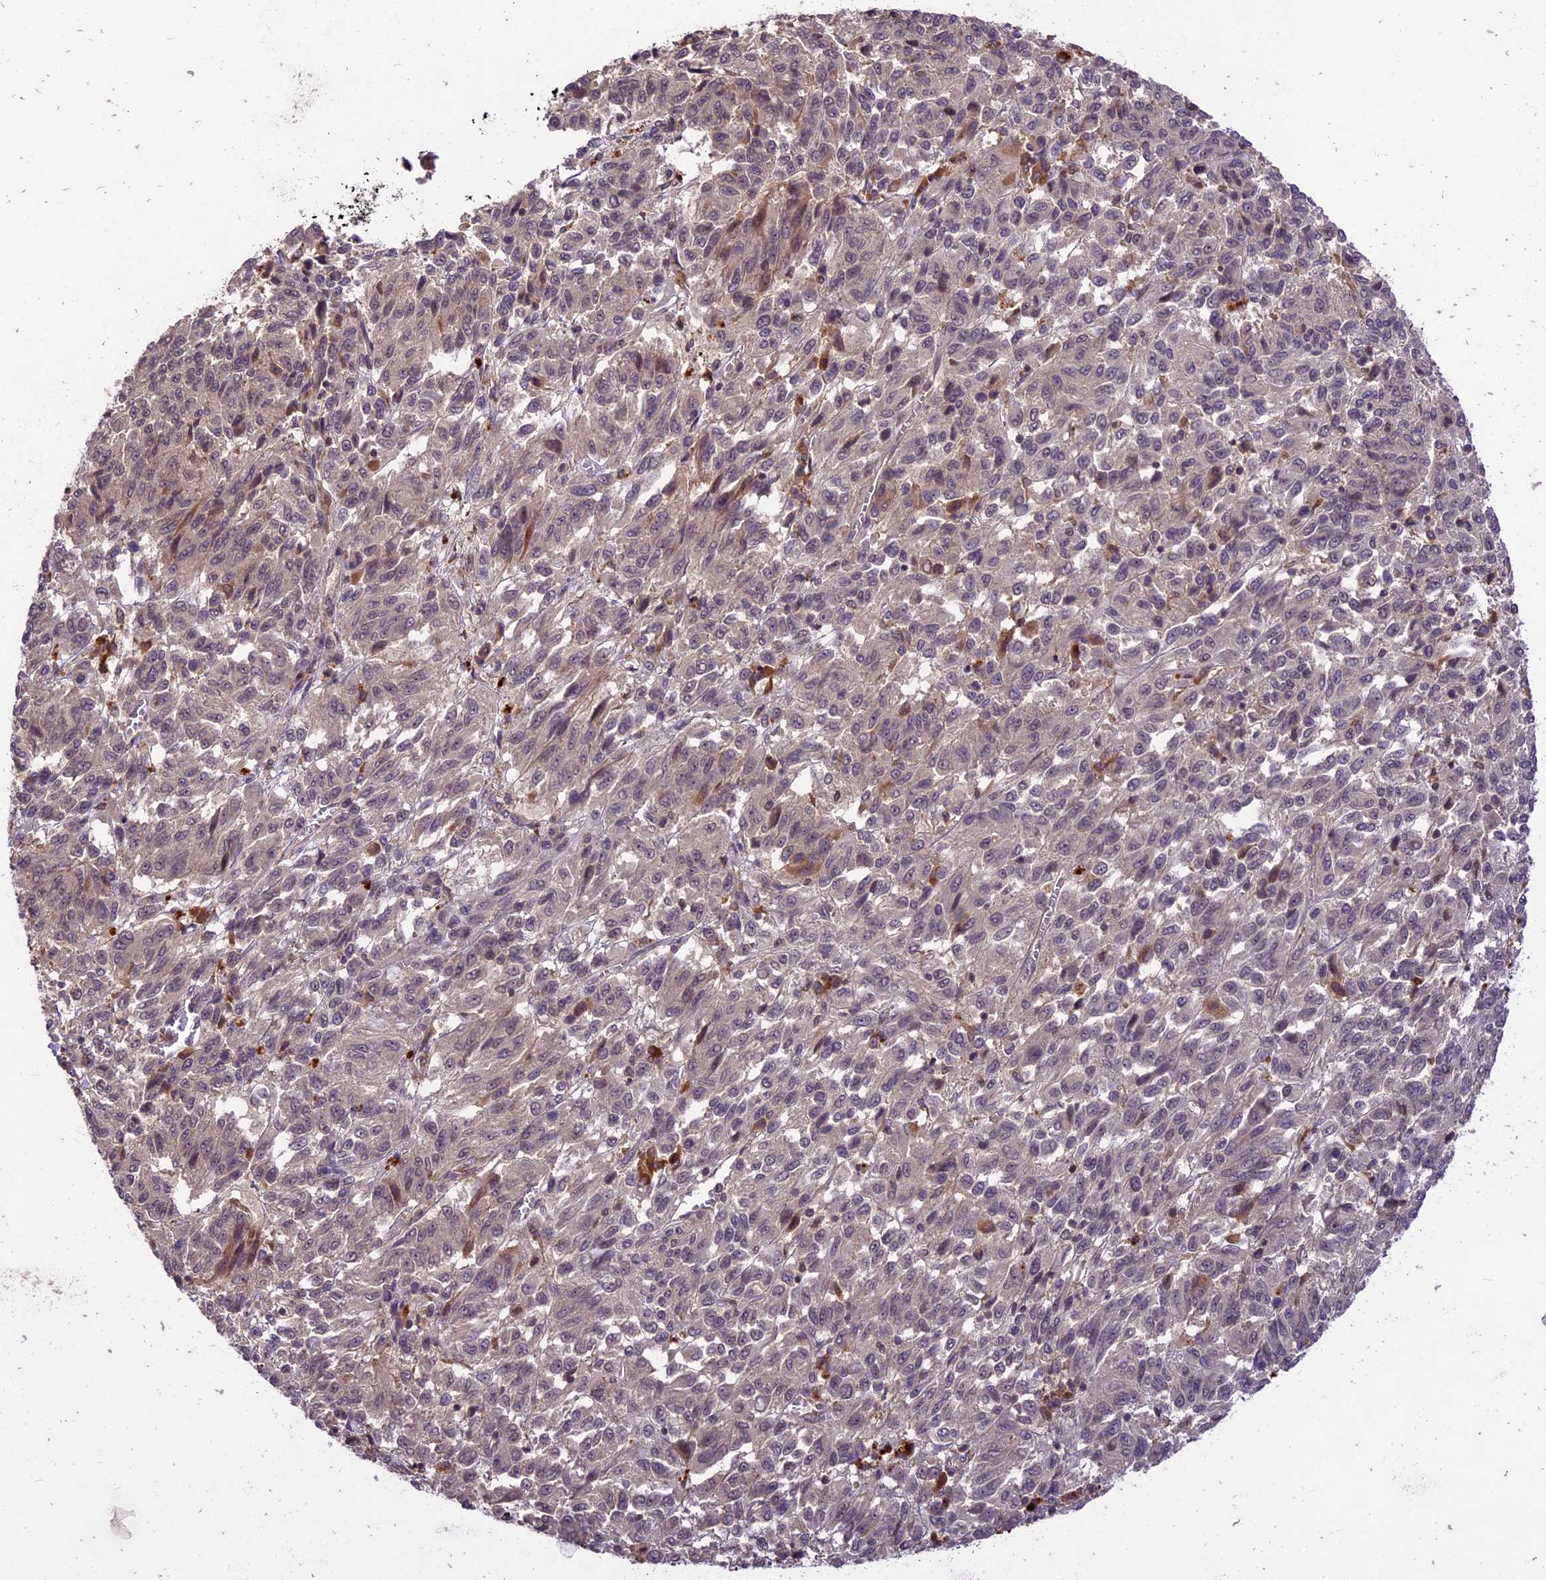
{"staining": {"intensity": "weak", "quantity": "<25%", "location": "cytoplasmic/membranous"}, "tissue": "melanoma", "cell_type": "Tumor cells", "image_type": "cancer", "snomed": [{"axis": "morphology", "description": "Malignant melanoma, Metastatic site"}, {"axis": "topography", "description": "Lung"}], "caption": "Histopathology image shows no protein staining in tumor cells of melanoma tissue. (Stains: DAB (3,3'-diaminobenzidine) immunohistochemistry (IHC) with hematoxylin counter stain, Microscopy: brightfield microscopy at high magnification).", "gene": "ATP10A", "patient": {"sex": "male", "age": 64}}